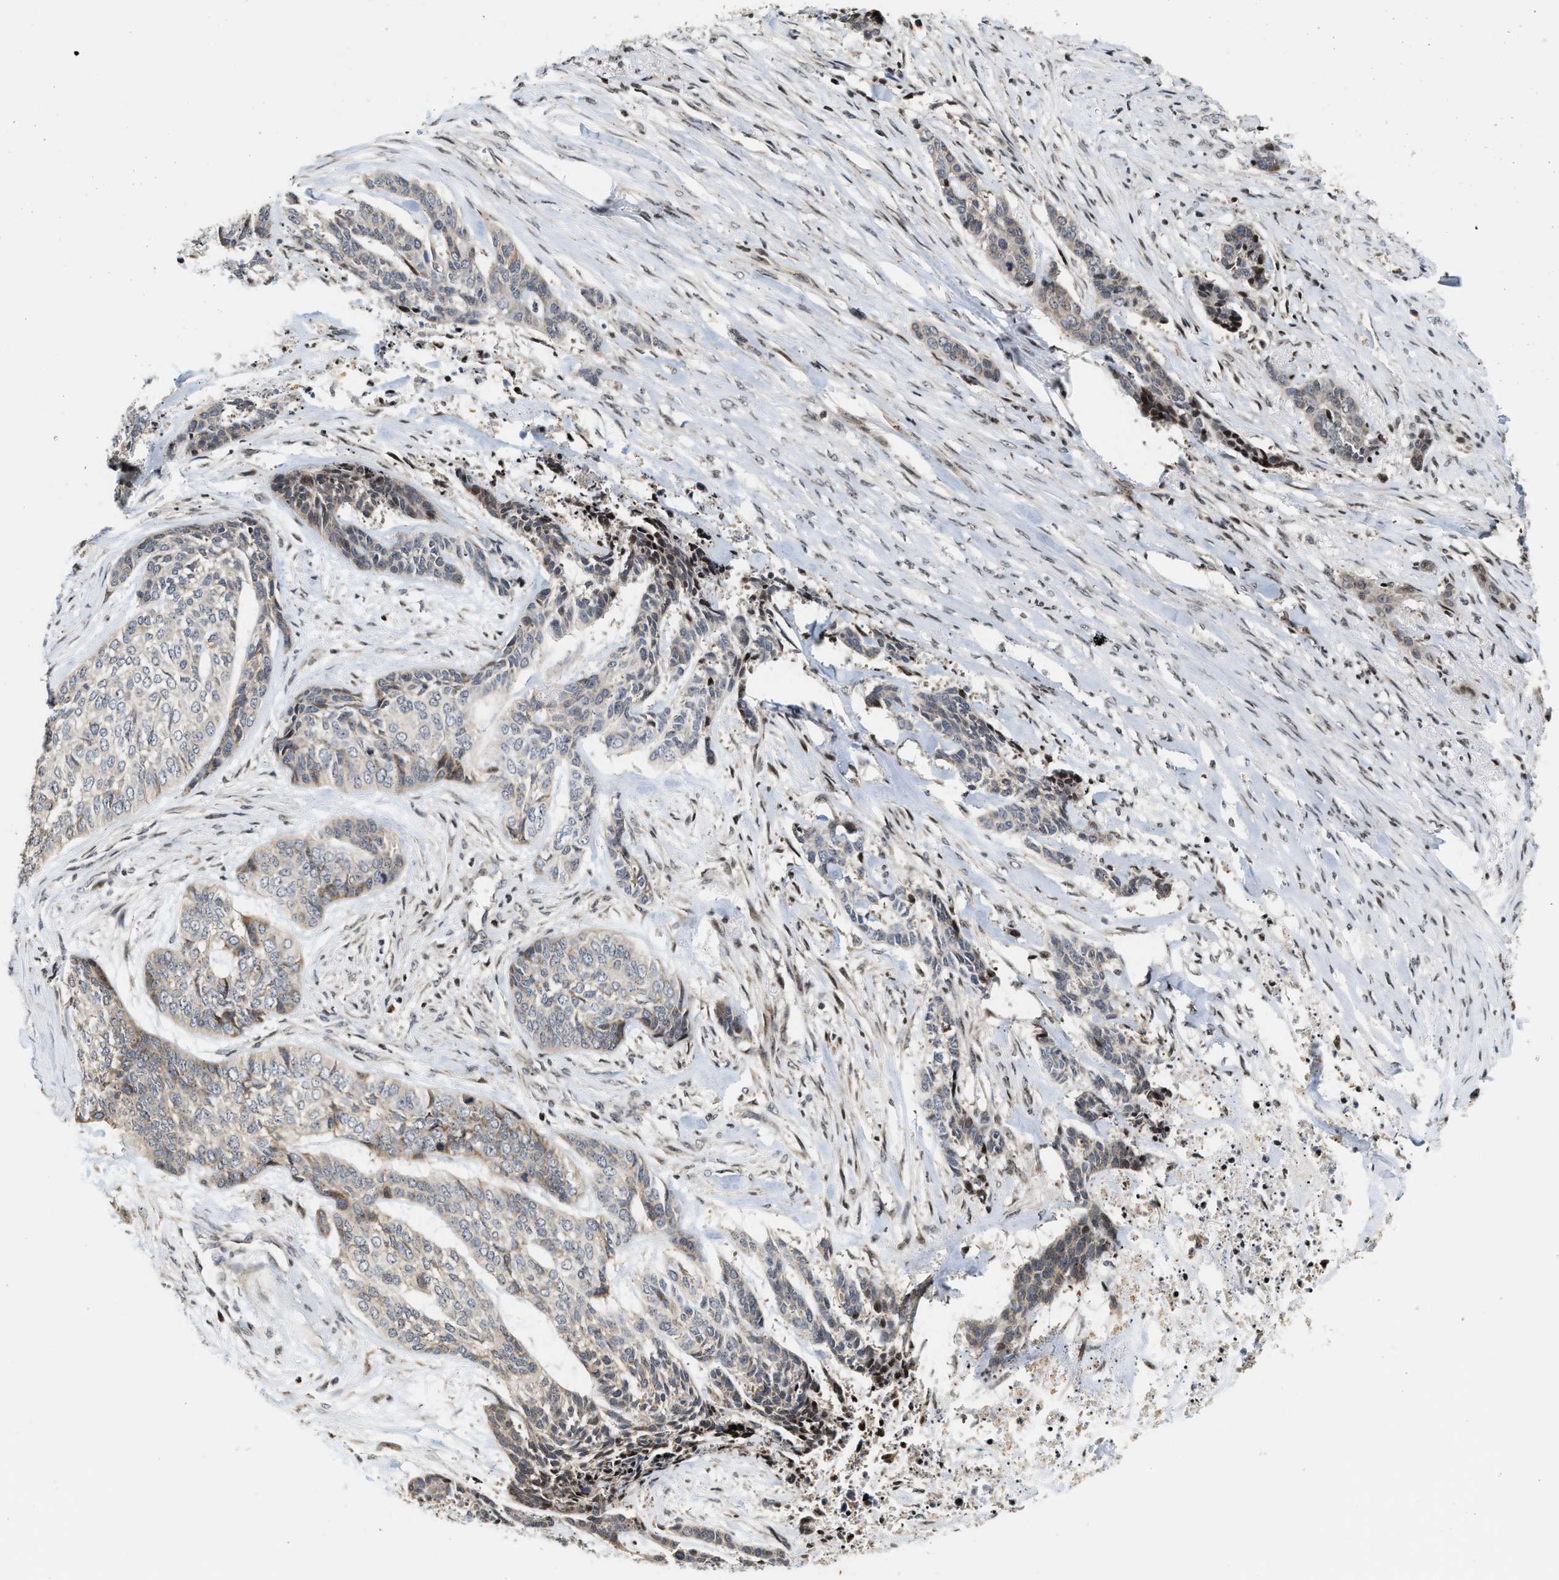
{"staining": {"intensity": "weak", "quantity": "25%-75%", "location": "cytoplasmic/membranous"}, "tissue": "skin cancer", "cell_type": "Tumor cells", "image_type": "cancer", "snomed": [{"axis": "morphology", "description": "Basal cell carcinoma"}, {"axis": "topography", "description": "Skin"}], "caption": "Immunohistochemical staining of basal cell carcinoma (skin) shows weak cytoplasmic/membranous protein staining in approximately 25%-75% of tumor cells.", "gene": "PDZD2", "patient": {"sex": "female", "age": 64}}